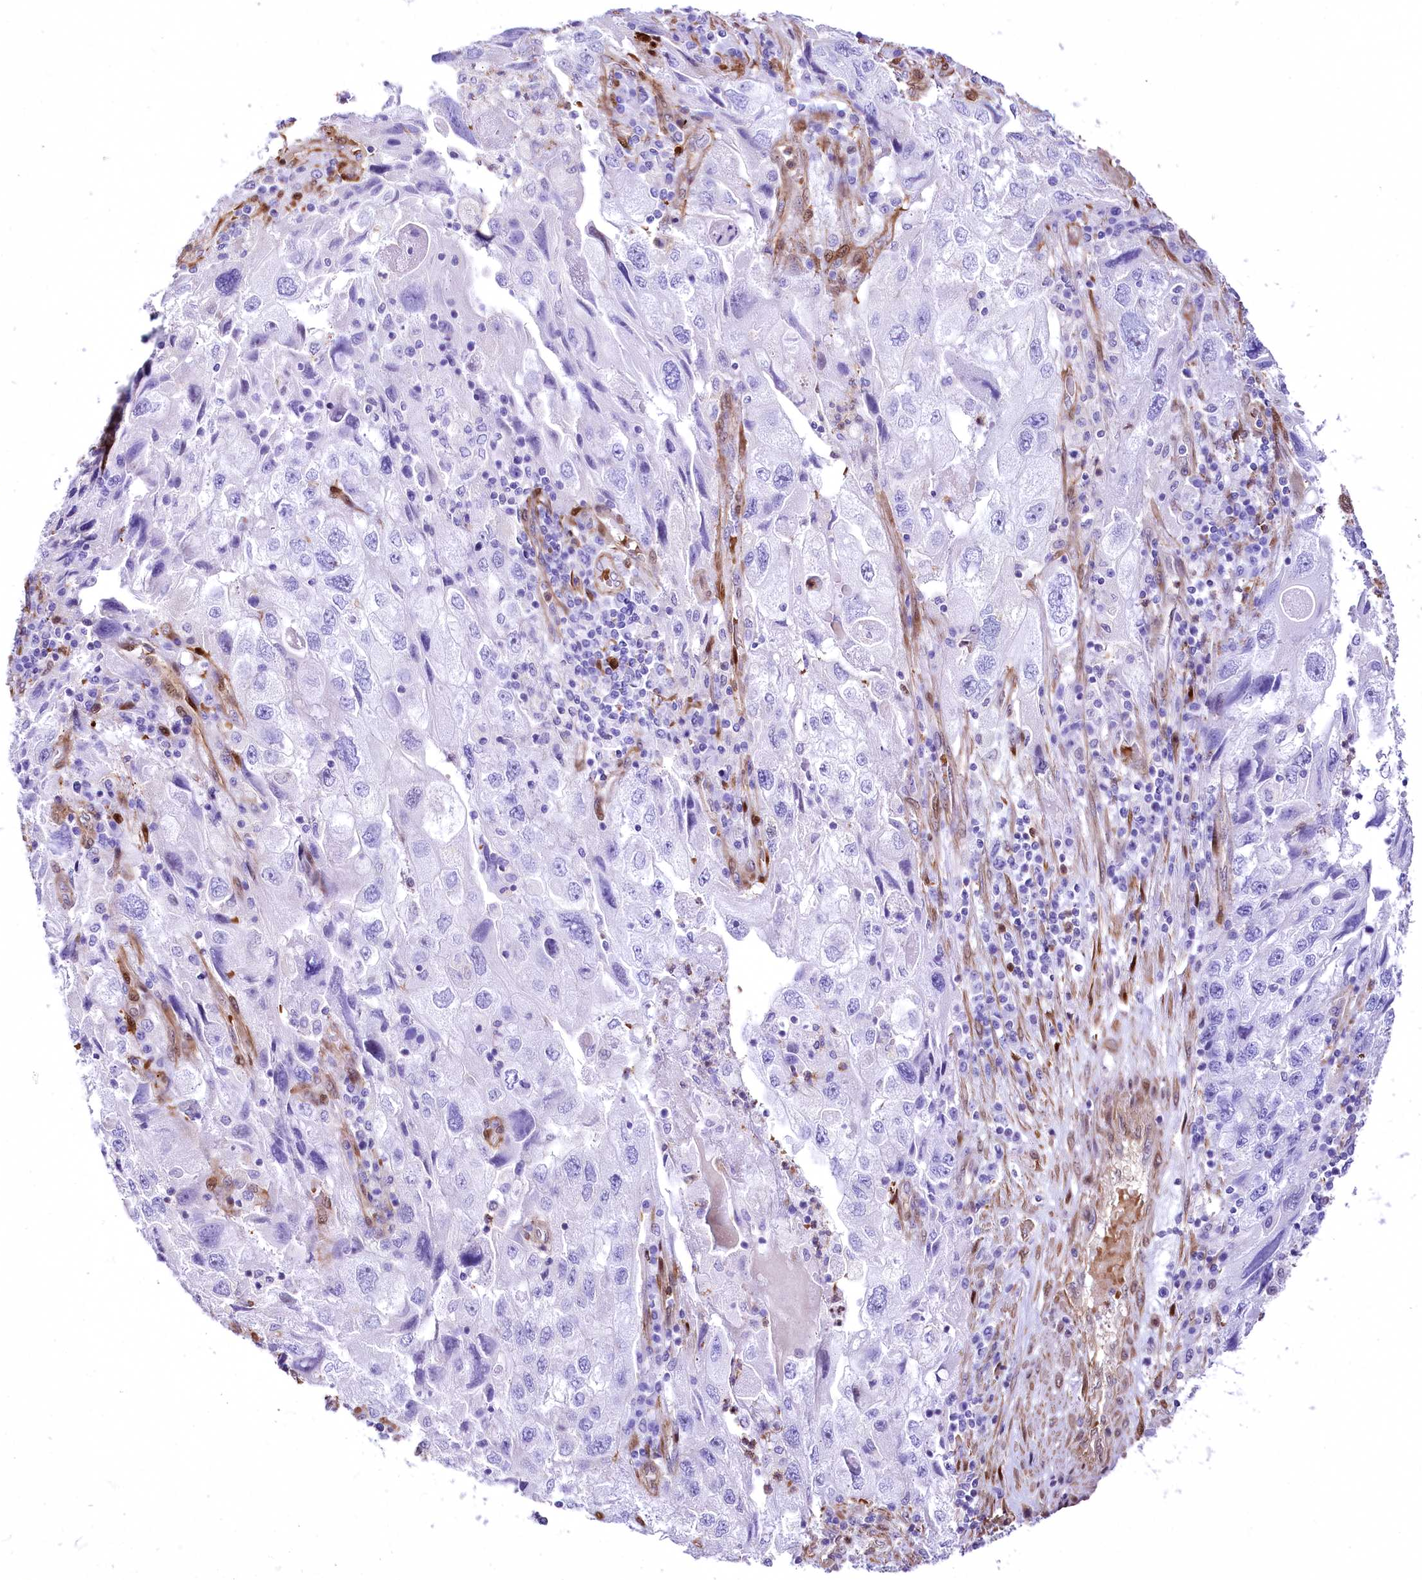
{"staining": {"intensity": "negative", "quantity": "none", "location": "none"}, "tissue": "endometrial cancer", "cell_type": "Tumor cells", "image_type": "cancer", "snomed": [{"axis": "morphology", "description": "Adenocarcinoma, NOS"}, {"axis": "topography", "description": "Endometrium"}], "caption": "An immunohistochemistry (IHC) micrograph of endometrial adenocarcinoma is shown. There is no staining in tumor cells of endometrial adenocarcinoma.", "gene": "PTMS", "patient": {"sex": "female", "age": 49}}